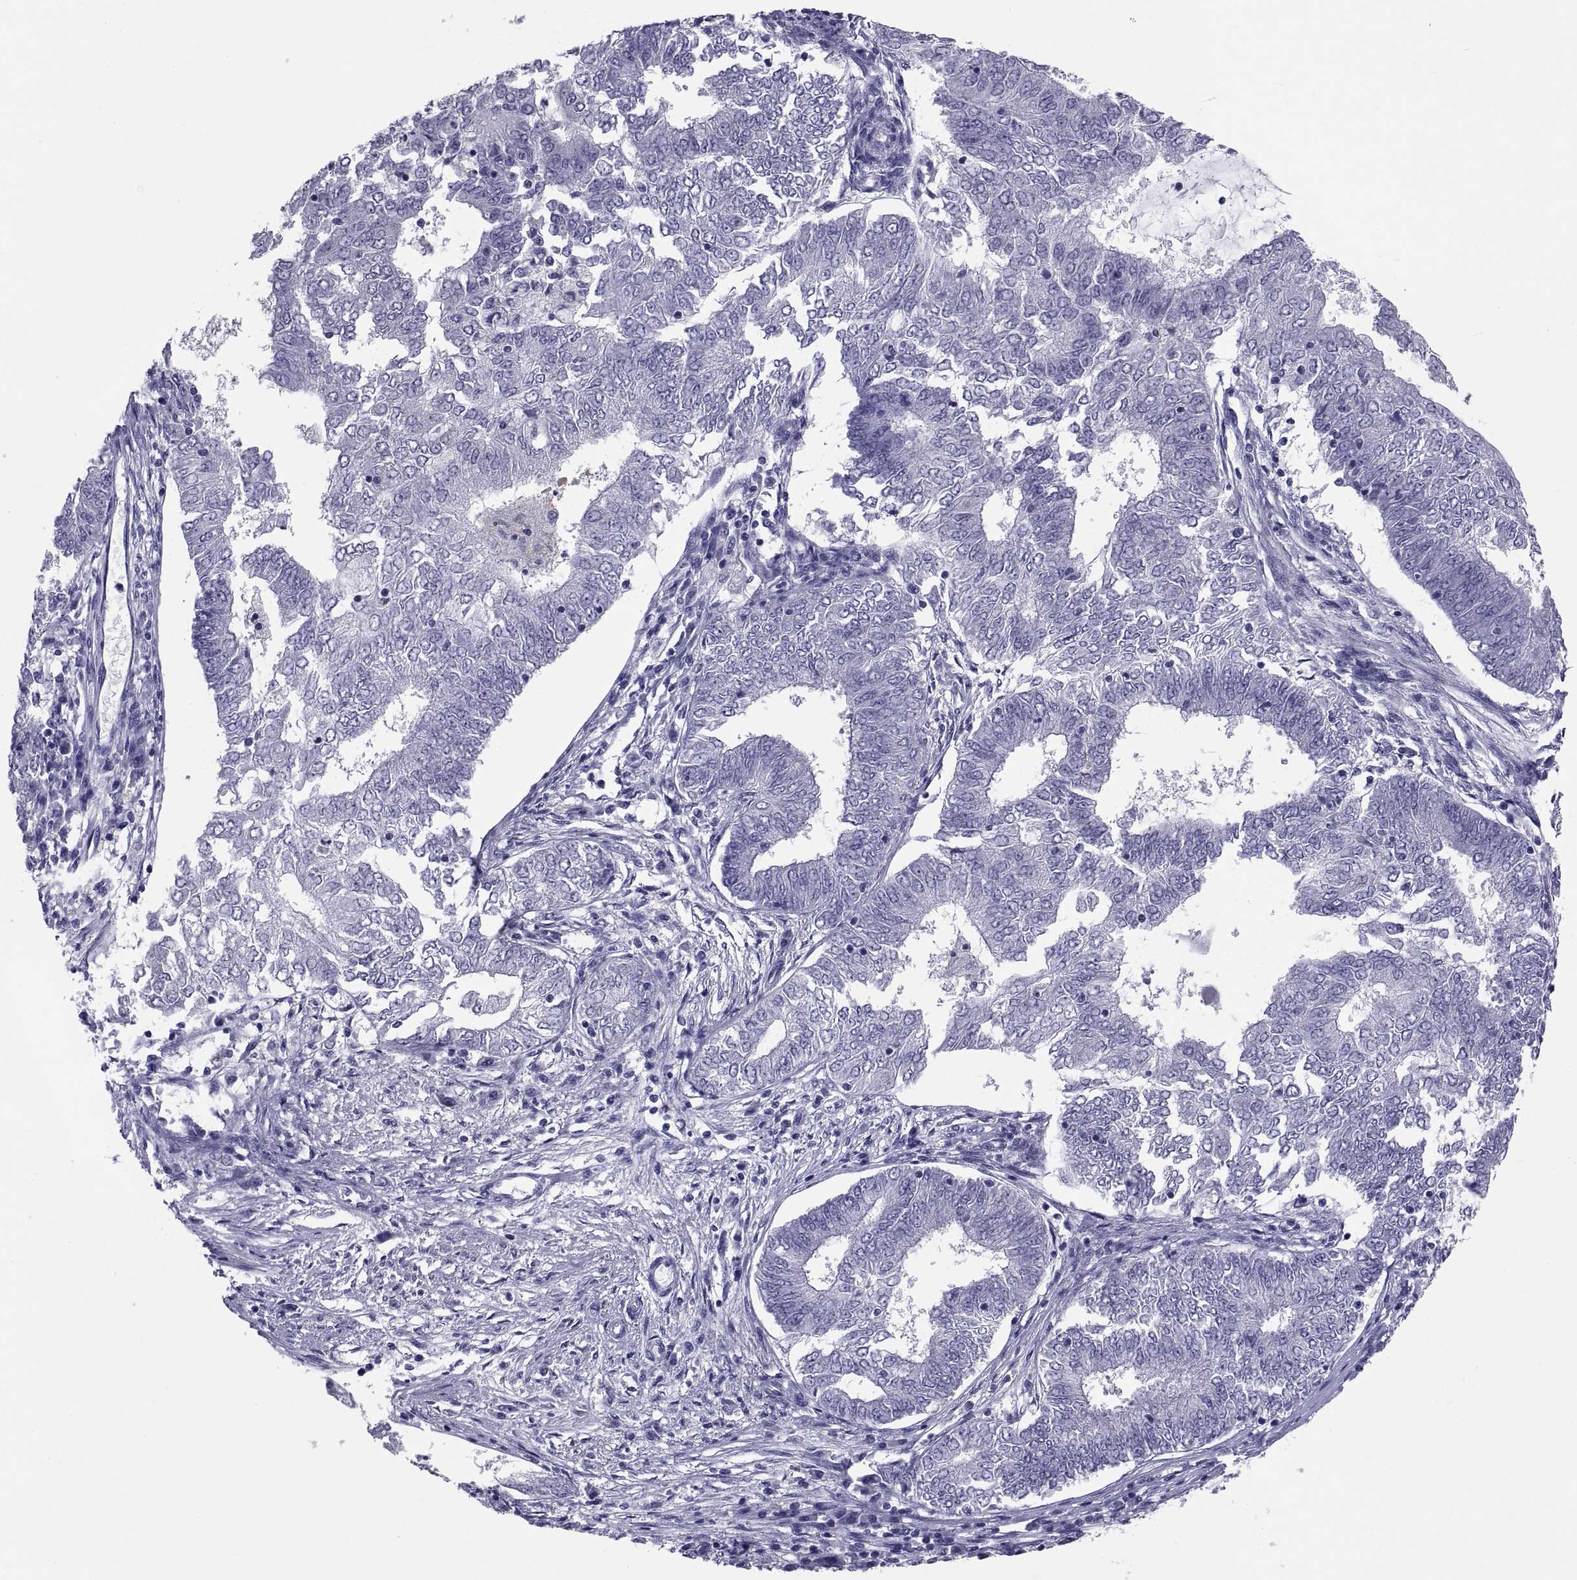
{"staining": {"intensity": "negative", "quantity": "none", "location": "none"}, "tissue": "endometrial cancer", "cell_type": "Tumor cells", "image_type": "cancer", "snomed": [{"axis": "morphology", "description": "Adenocarcinoma, NOS"}, {"axis": "topography", "description": "Endometrium"}], "caption": "Tumor cells show no significant staining in endometrial adenocarcinoma.", "gene": "TGFBR3L", "patient": {"sex": "female", "age": 62}}